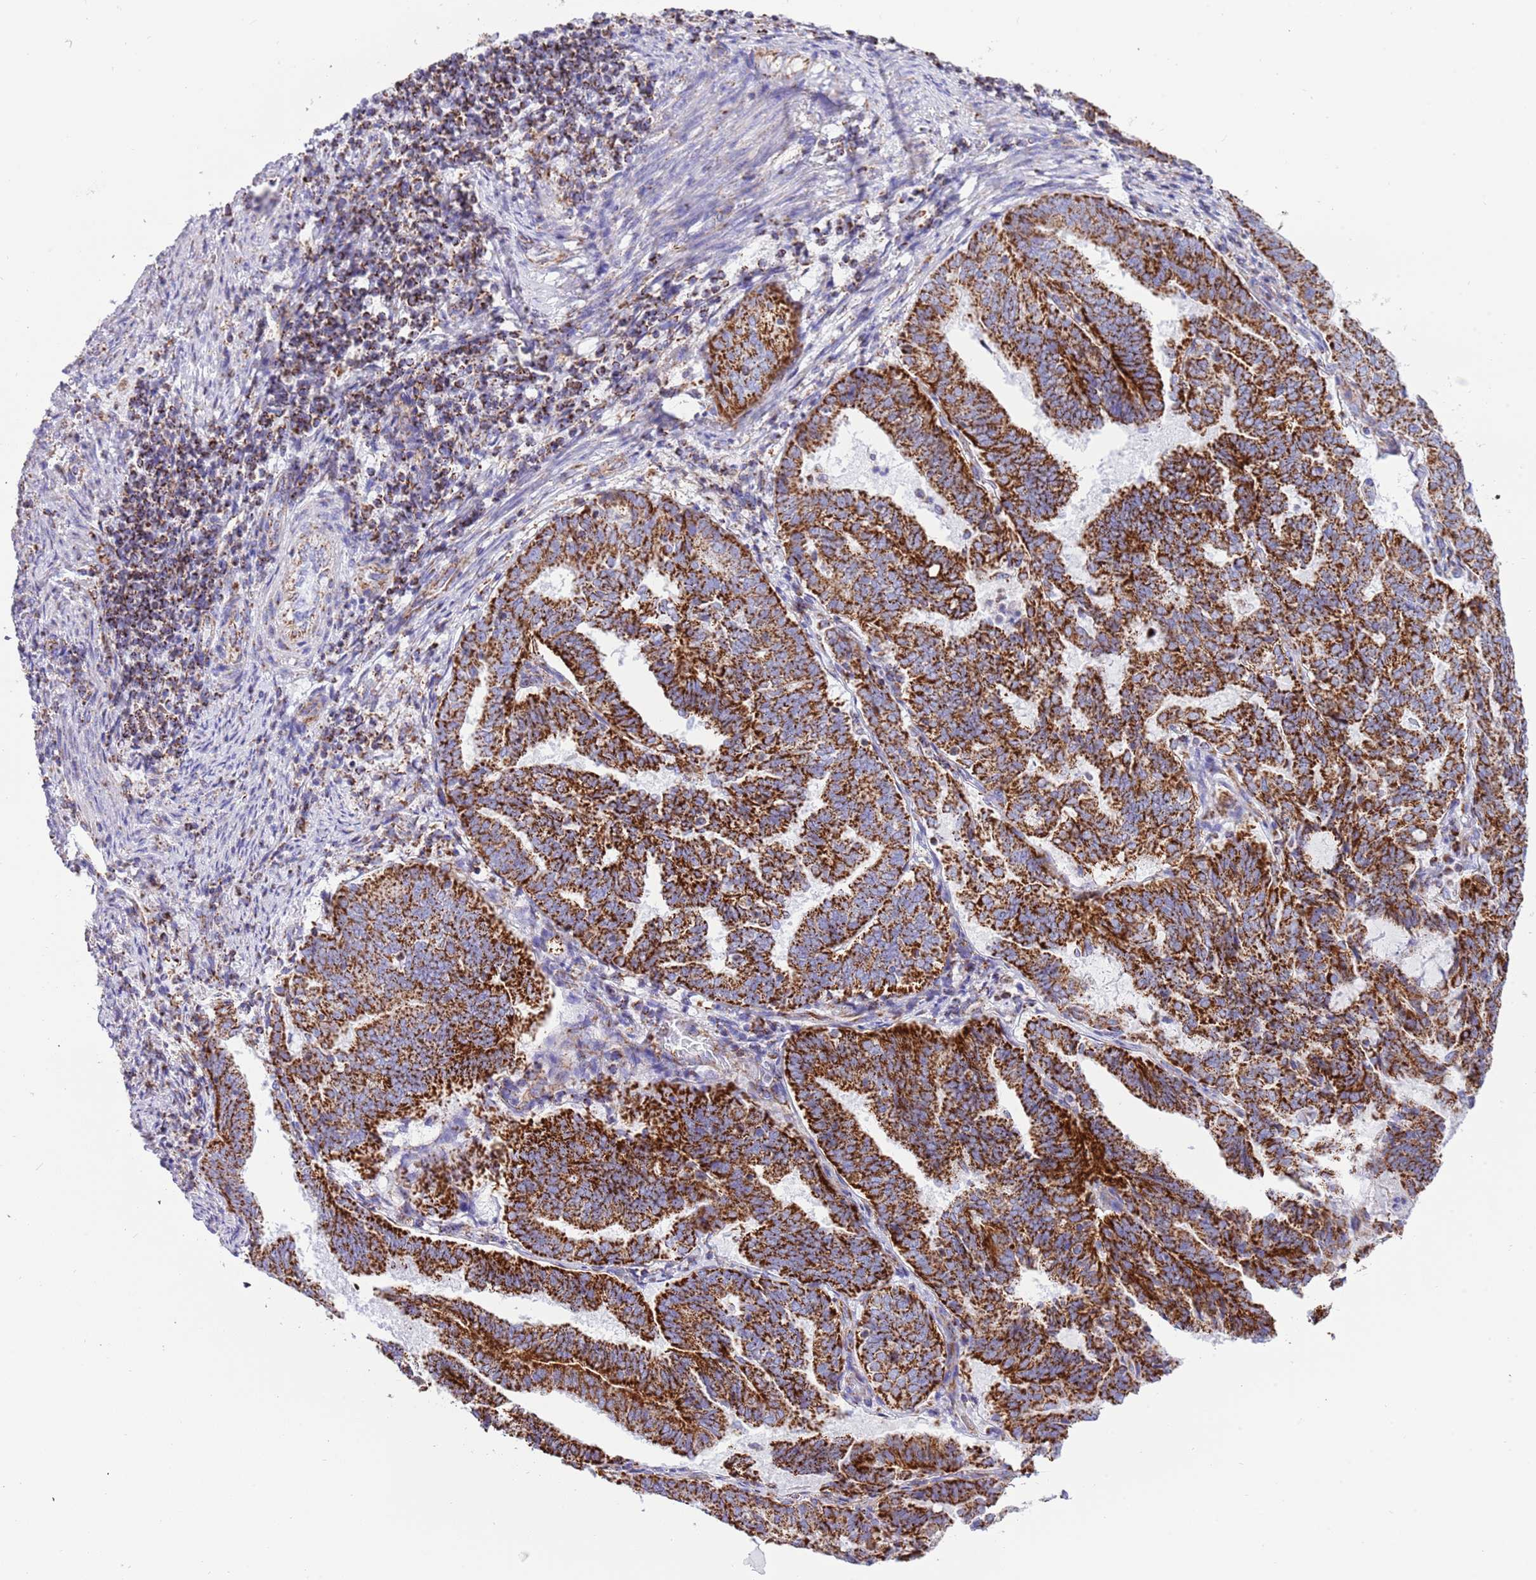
{"staining": {"intensity": "strong", "quantity": ">75%", "location": "cytoplasmic/membranous"}, "tissue": "endometrial cancer", "cell_type": "Tumor cells", "image_type": "cancer", "snomed": [{"axis": "morphology", "description": "Adenocarcinoma, NOS"}, {"axis": "topography", "description": "Endometrium"}], "caption": "Endometrial cancer (adenocarcinoma) tissue reveals strong cytoplasmic/membranous positivity in approximately >75% of tumor cells (brown staining indicates protein expression, while blue staining denotes nuclei).", "gene": "SUCLG2", "patient": {"sex": "female", "age": 80}}